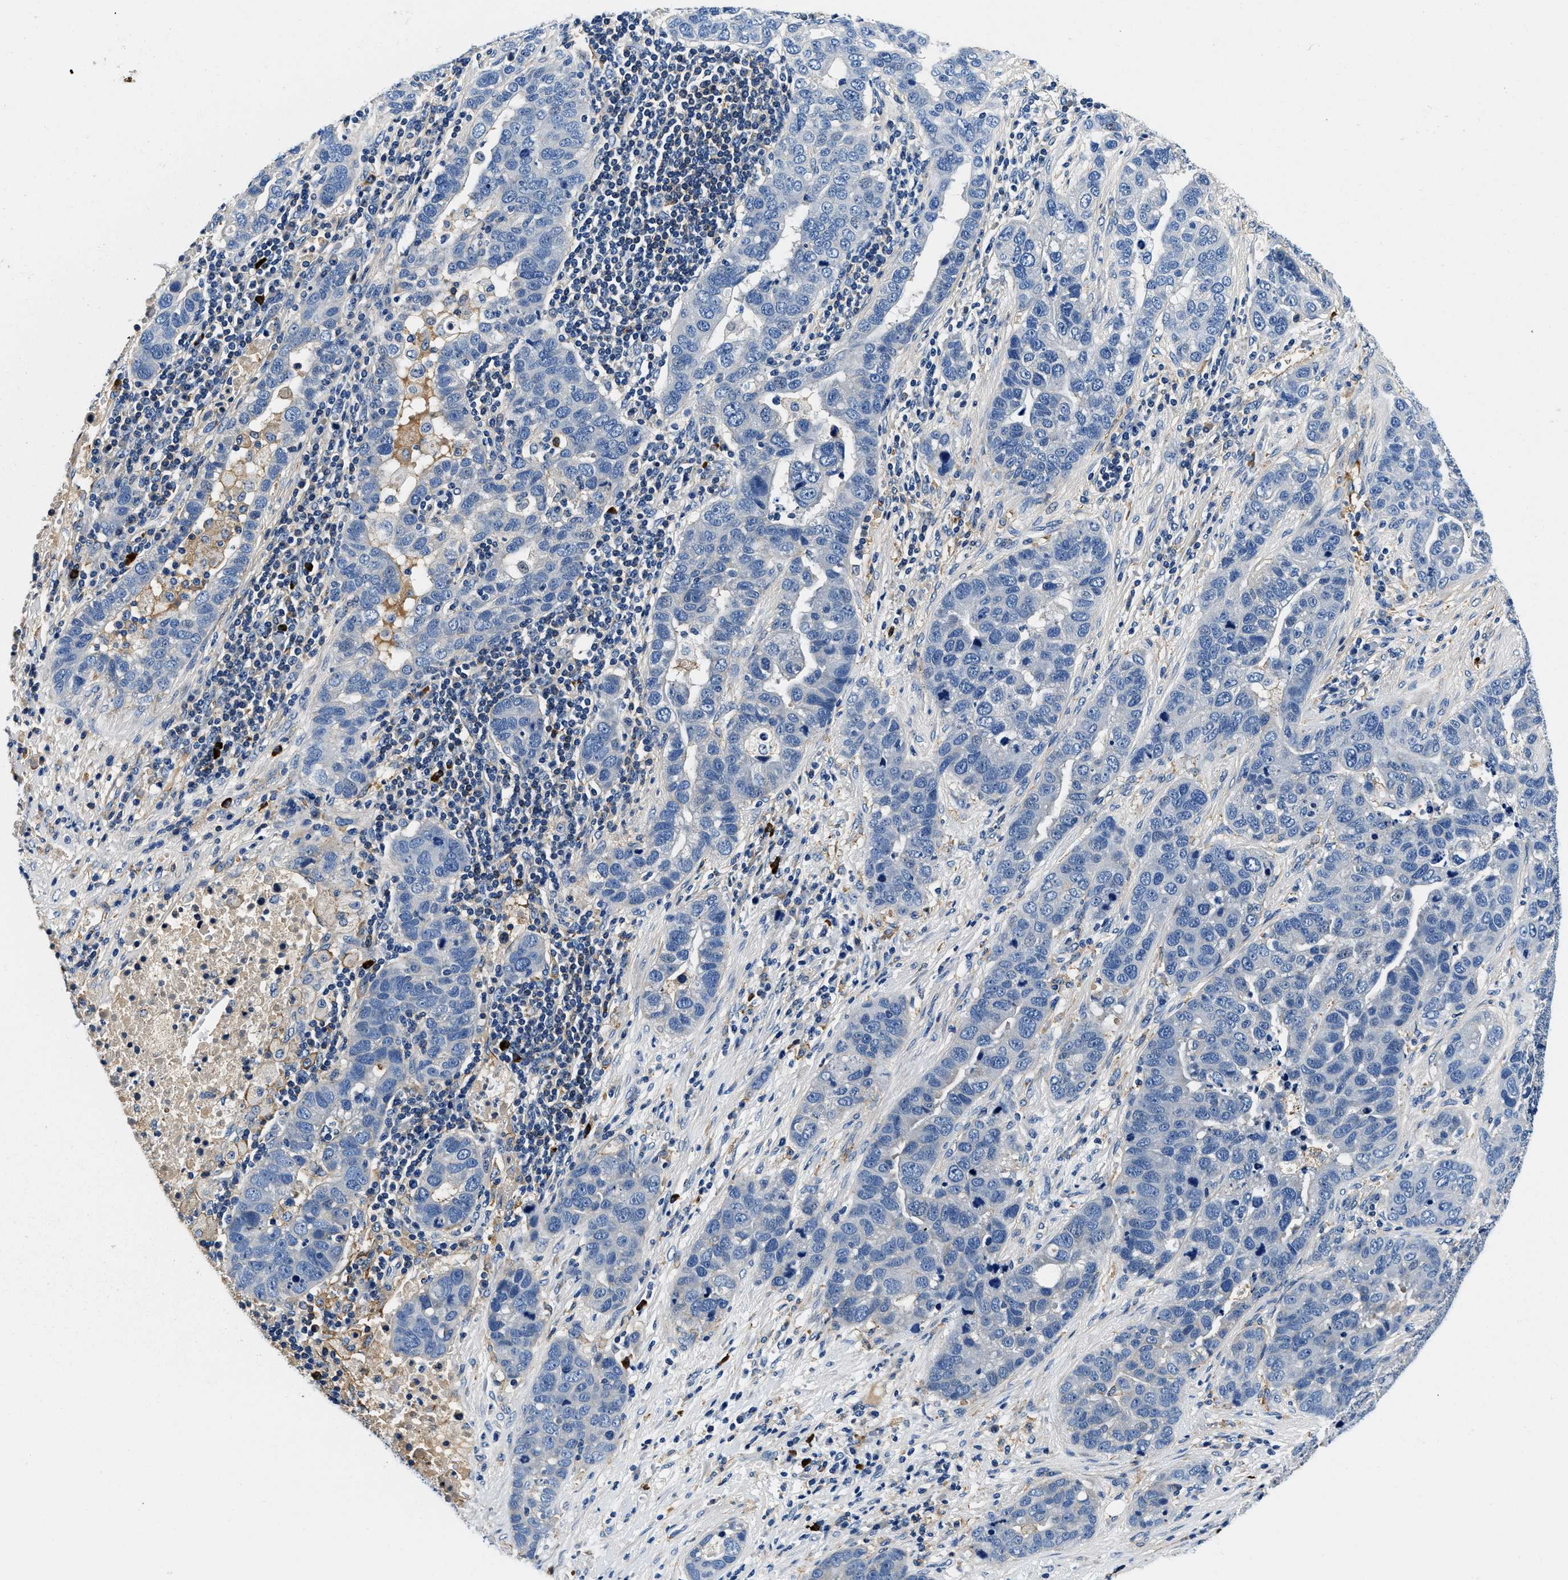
{"staining": {"intensity": "negative", "quantity": "none", "location": "none"}, "tissue": "pancreatic cancer", "cell_type": "Tumor cells", "image_type": "cancer", "snomed": [{"axis": "morphology", "description": "Adenocarcinoma, NOS"}, {"axis": "topography", "description": "Pancreas"}], "caption": "Pancreatic adenocarcinoma stained for a protein using IHC shows no expression tumor cells.", "gene": "ZFAND3", "patient": {"sex": "female", "age": 61}}